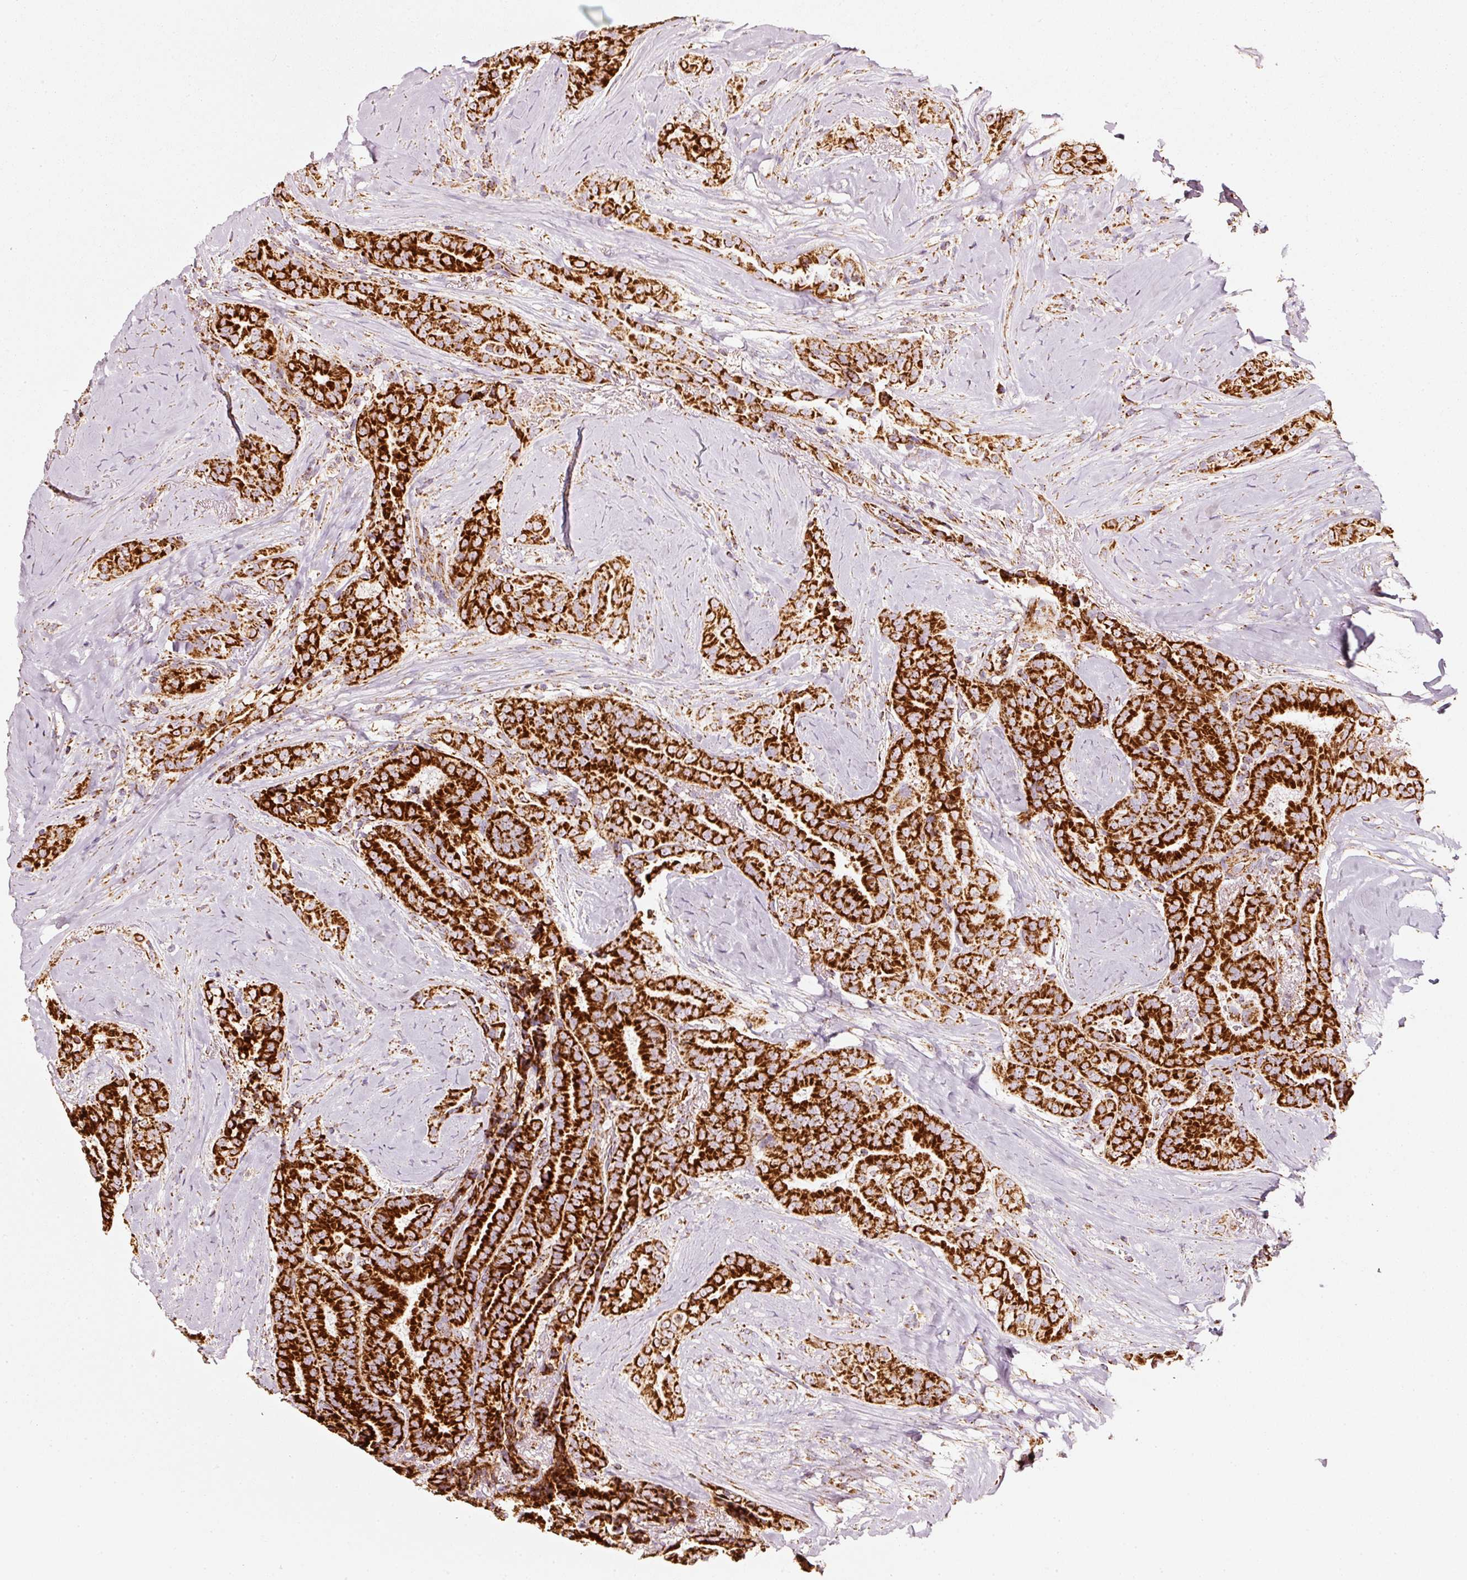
{"staining": {"intensity": "strong", "quantity": ">75%", "location": "cytoplasmic/membranous"}, "tissue": "thyroid cancer", "cell_type": "Tumor cells", "image_type": "cancer", "snomed": [{"axis": "morphology", "description": "Papillary adenocarcinoma, NOS"}, {"axis": "topography", "description": "Thyroid gland"}], "caption": "Strong cytoplasmic/membranous staining is seen in approximately >75% of tumor cells in papillary adenocarcinoma (thyroid). (DAB = brown stain, brightfield microscopy at high magnification).", "gene": "UQCRC1", "patient": {"sex": "male", "age": 61}}